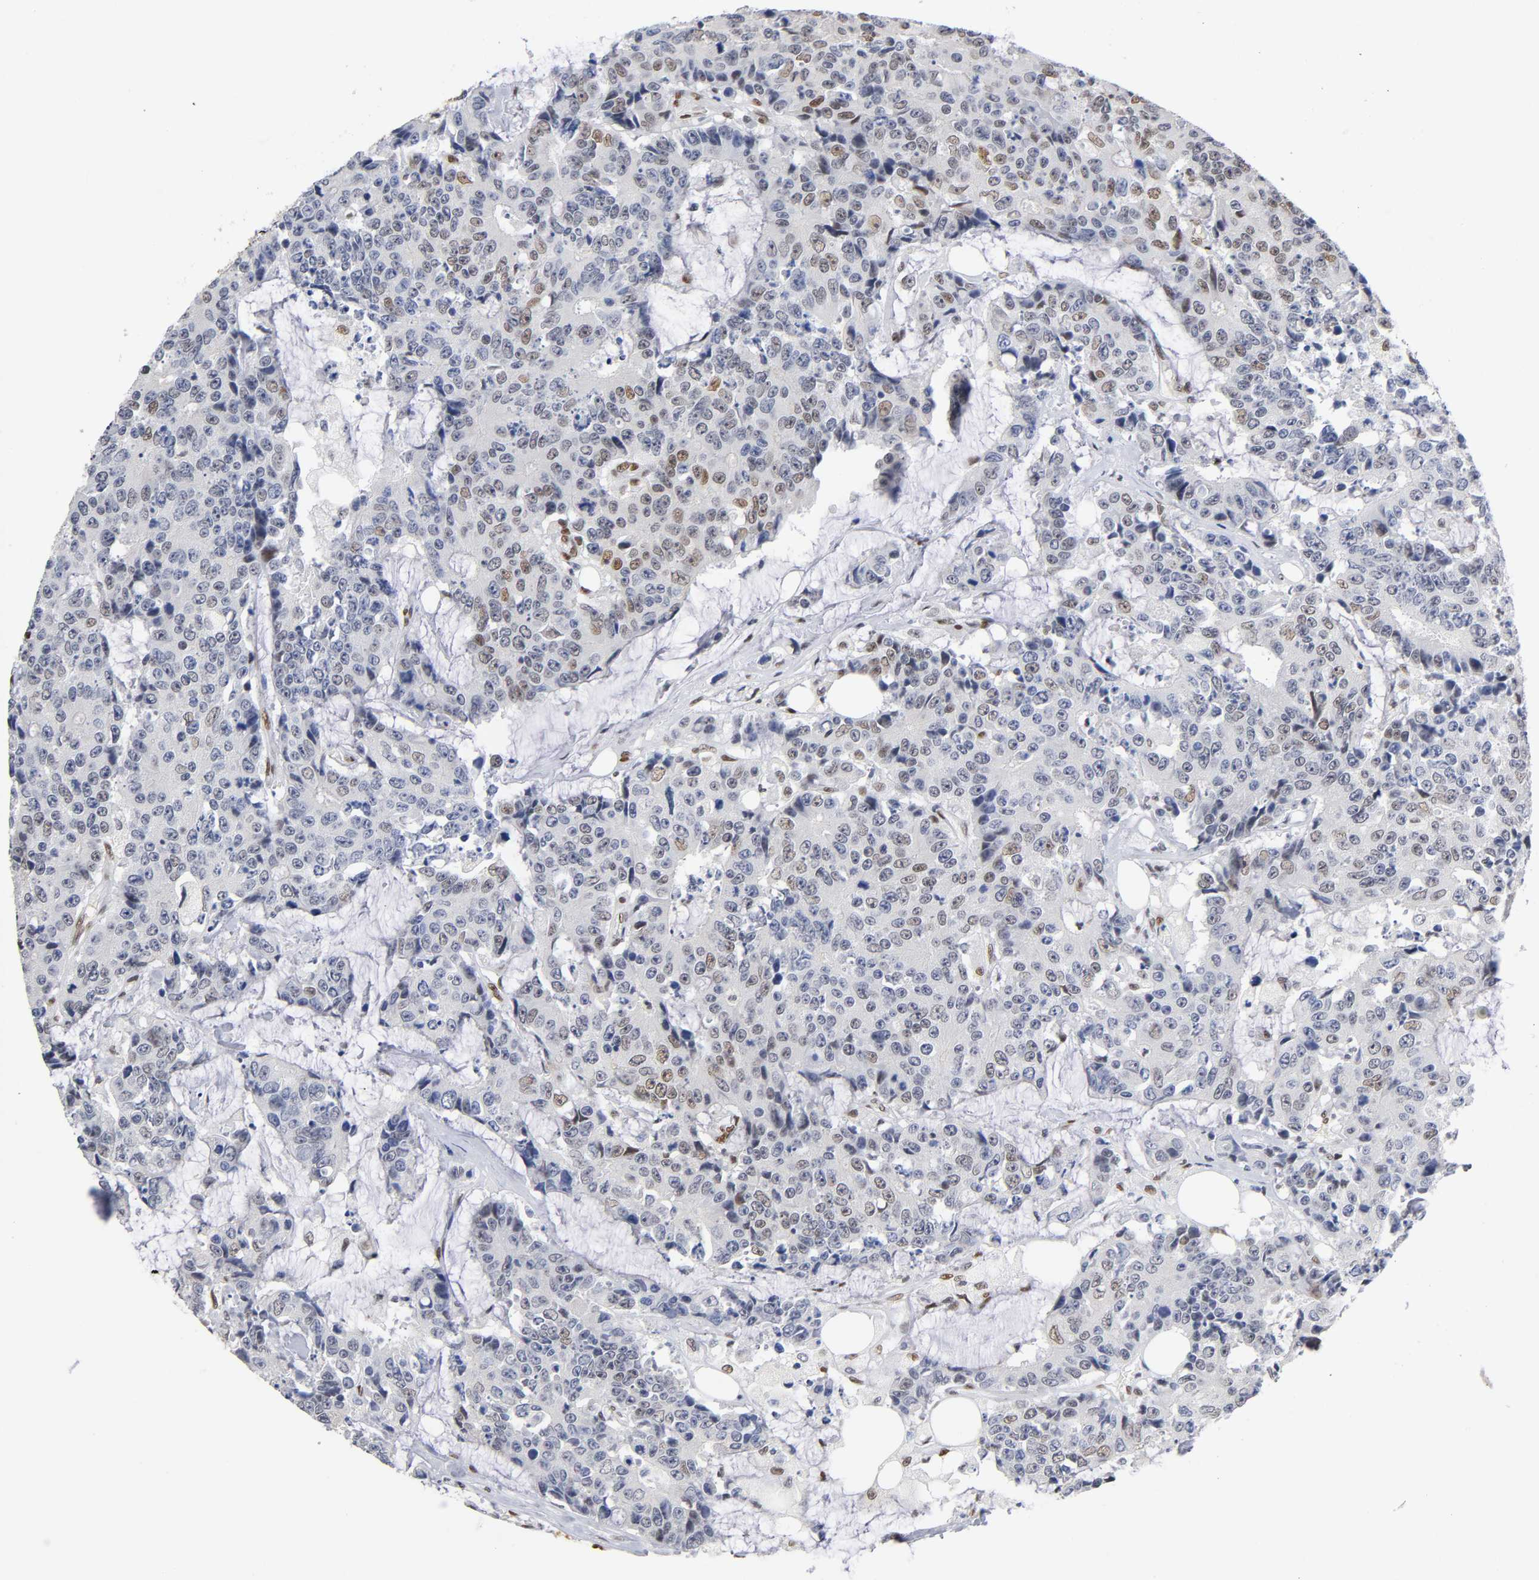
{"staining": {"intensity": "moderate", "quantity": "<25%", "location": "nuclear"}, "tissue": "colorectal cancer", "cell_type": "Tumor cells", "image_type": "cancer", "snomed": [{"axis": "morphology", "description": "Adenocarcinoma, NOS"}, {"axis": "topography", "description": "Colon"}], "caption": "A brown stain shows moderate nuclear staining of a protein in human colorectal cancer tumor cells.", "gene": "NR3C1", "patient": {"sex": "female", "age": 86}}